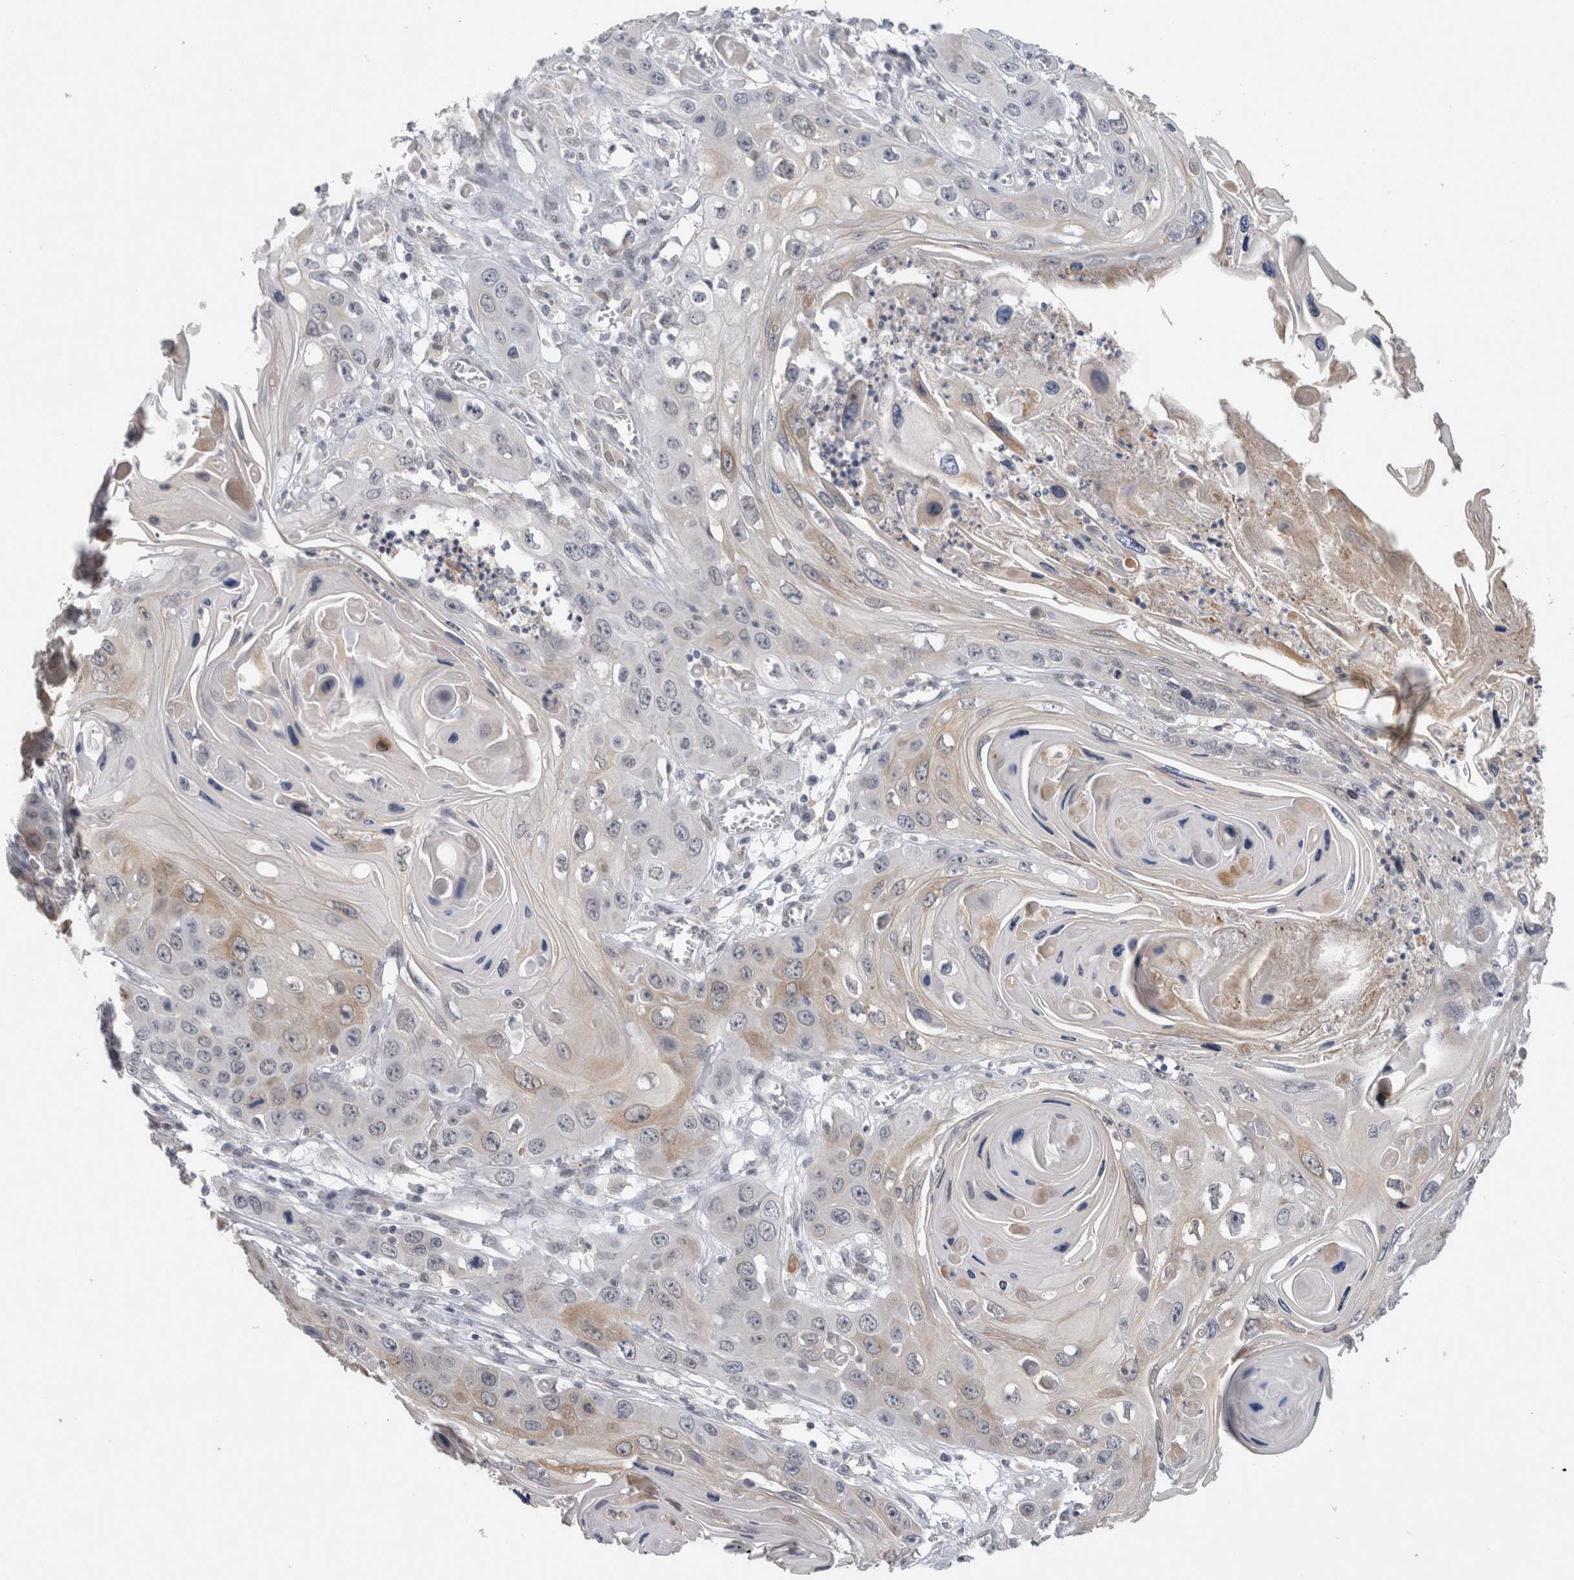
{"staining": {"intensity": "weak", "quantity": "<25%", "location": "cytoplasmic/membranous"}, "tissue": "skin cancer", "cell_type": "Tumor cells", "image_type": "cancer", "snomed": [{"axis": "morphology", "description": "Squamous cell carcinoma, NOS"}, {"axis": "topography", "description": "Skin"}], "caption": "Immunohistochemistry of skin cancer displays no staining in tumor cells. (Stains: DAB (3,3'-diaminobenzidine) immunohistochemistry with hematoxylin counter stain, Microscopy: brightfield microscopy at high magnification).", "gene": "PRXL2A", "patient": {"sex": "male", "age": 55}}